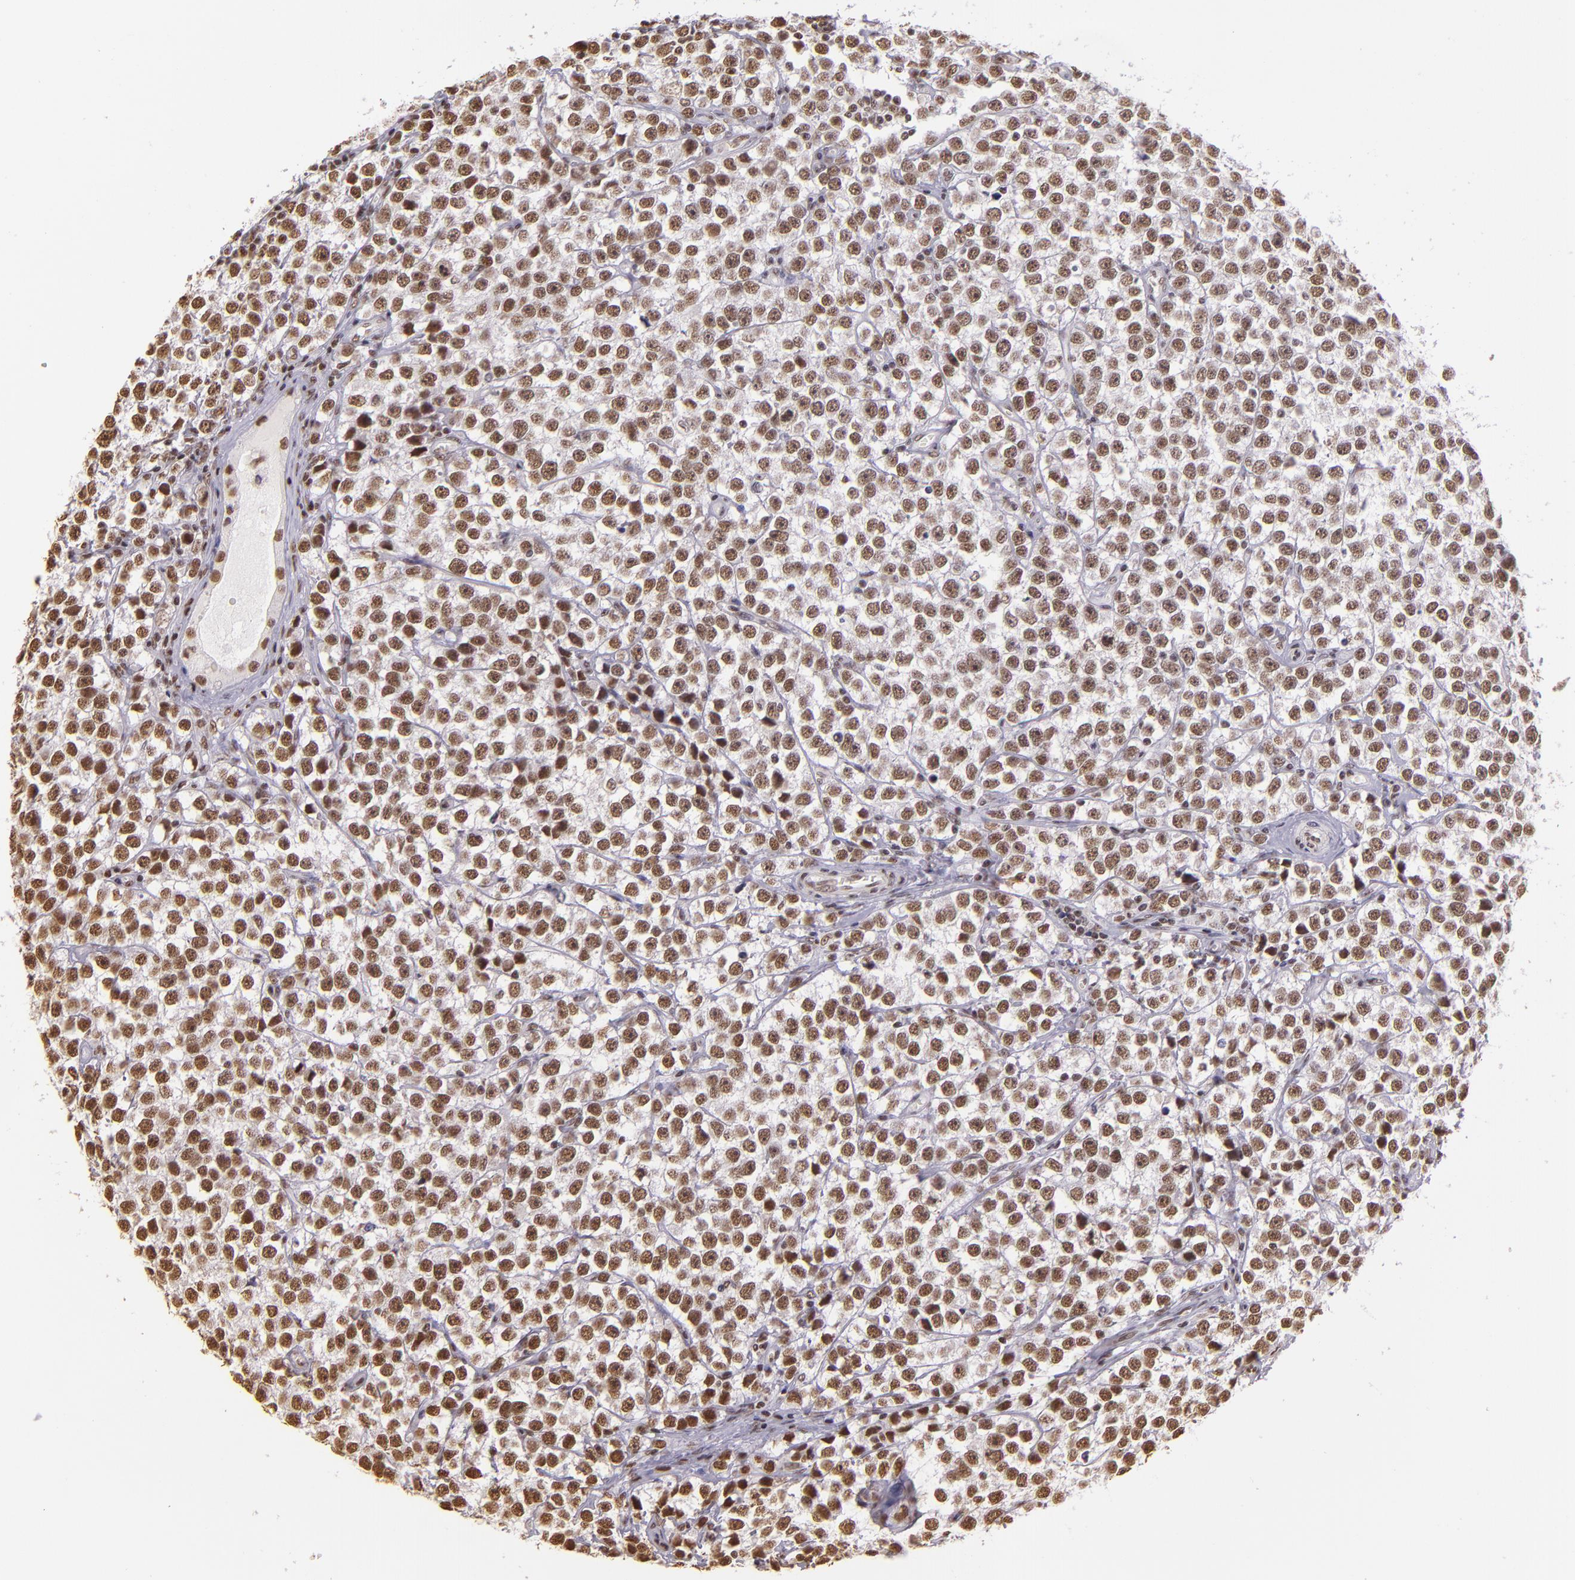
{"staining": {"intensity": "moderate", "quantity": ">75%", "location": "nuclear"}, "tissue": "testis cancer", "cell_type": "Tumor cells", "image_type": "cancer", "snomed": [{"axis": "morphology", "description": "Seminoma, NOS"}, {"axis": "topography", "description": "Testis"}], "caption": "This is an image of IHC staining of testis cancer, which shows moderate positivity in the nuclear of tumor cells.", "gene": "USF1", "patient": {"sex": "male", "age": 25}}